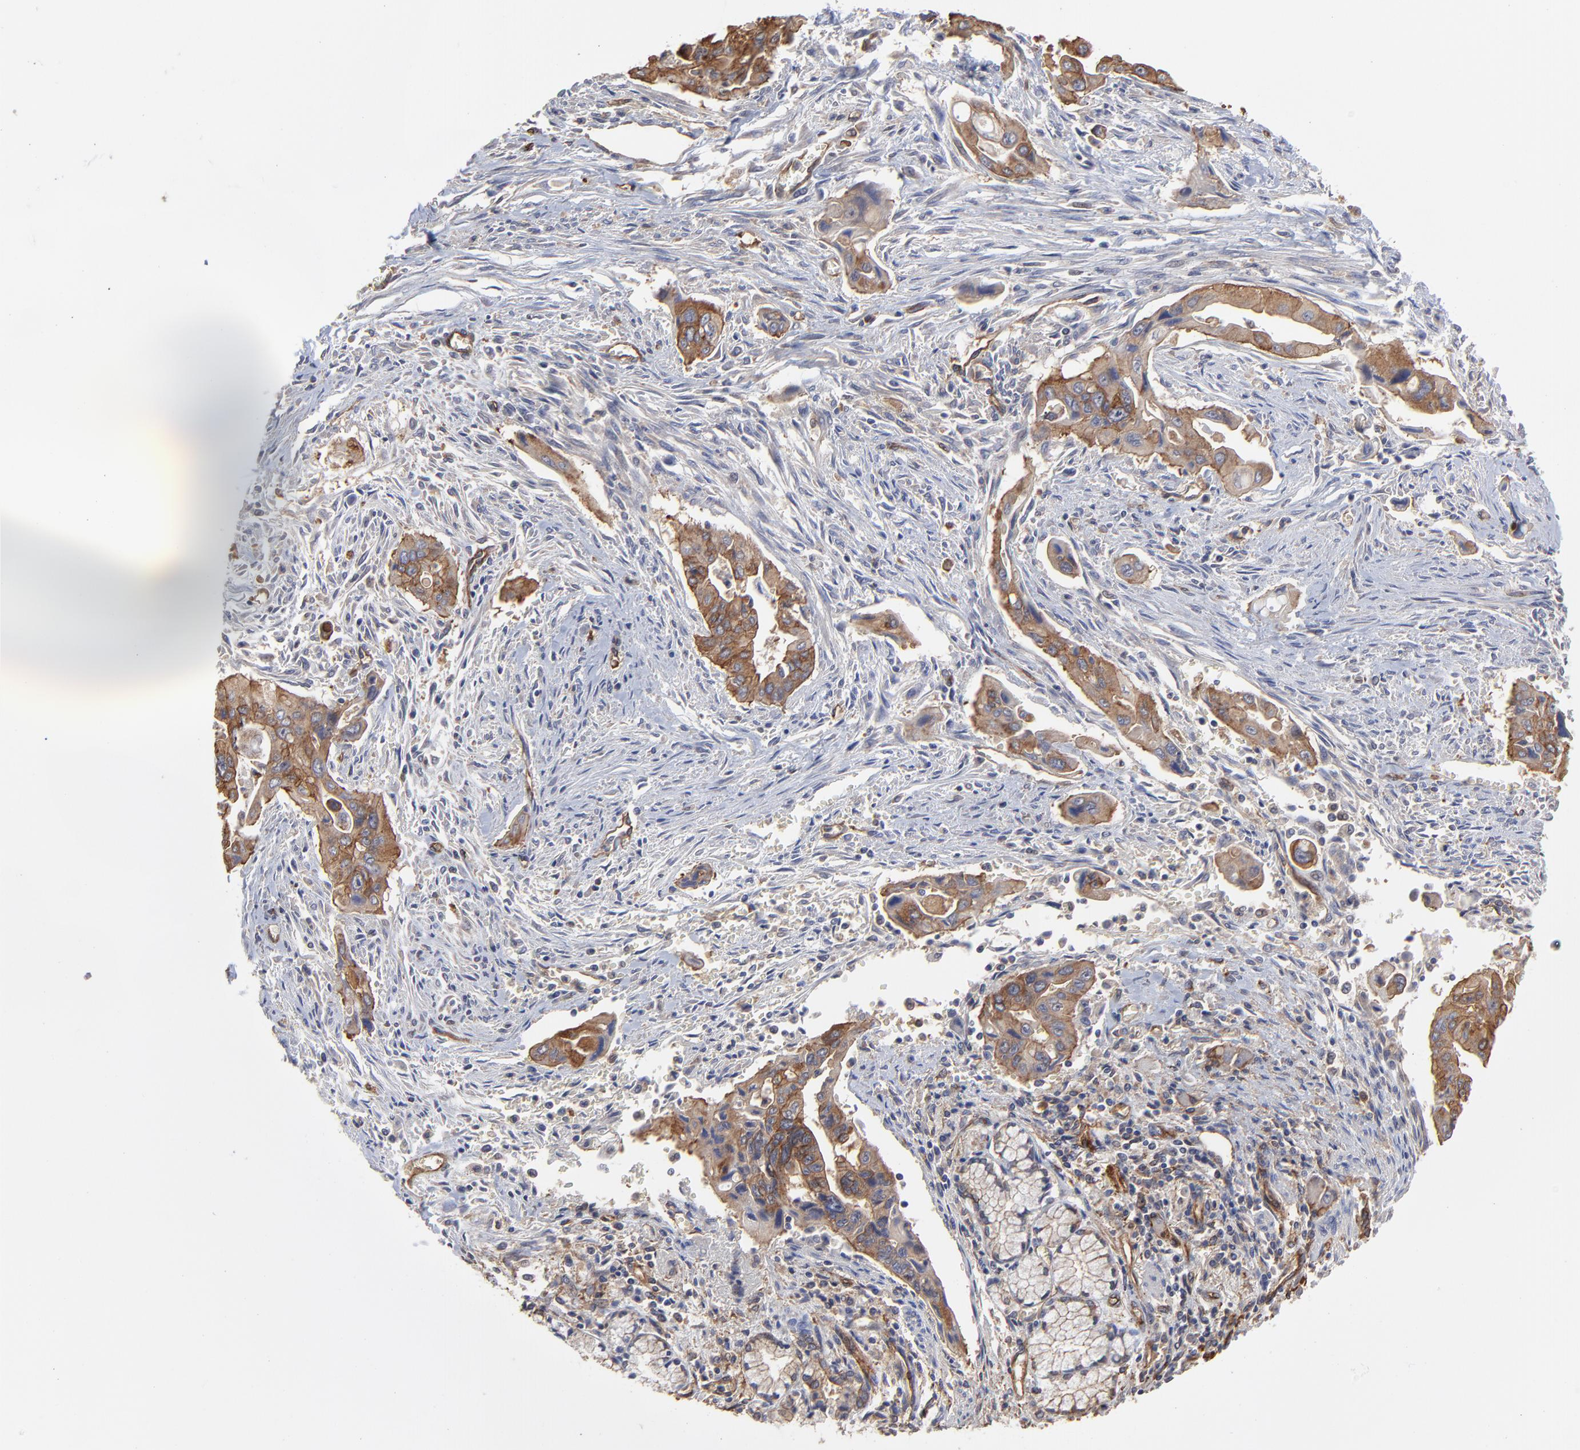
{"staining": {"intensity": "moderate", "quantity": ">75%", "location": "cytoplasmic/membranous"}, "tissue": "pancreatic cancer", "cell_type": "Tumor cells", "image_type": "cancer", "snomed": [{"axis": "morphology", "description": "Adenocarcinoma, NOS"}, {"axis": "topography", "description": "Pancreas"}], "caption": "Adenocarcinoma (pancreatic) tissue shows moderate cytoplasmic/membranous expression in about >75% of tumor cells, visualized by immunohistochemistry.", "gene": "ARMT1", "patient": {"sex": "male", "age": 77}}